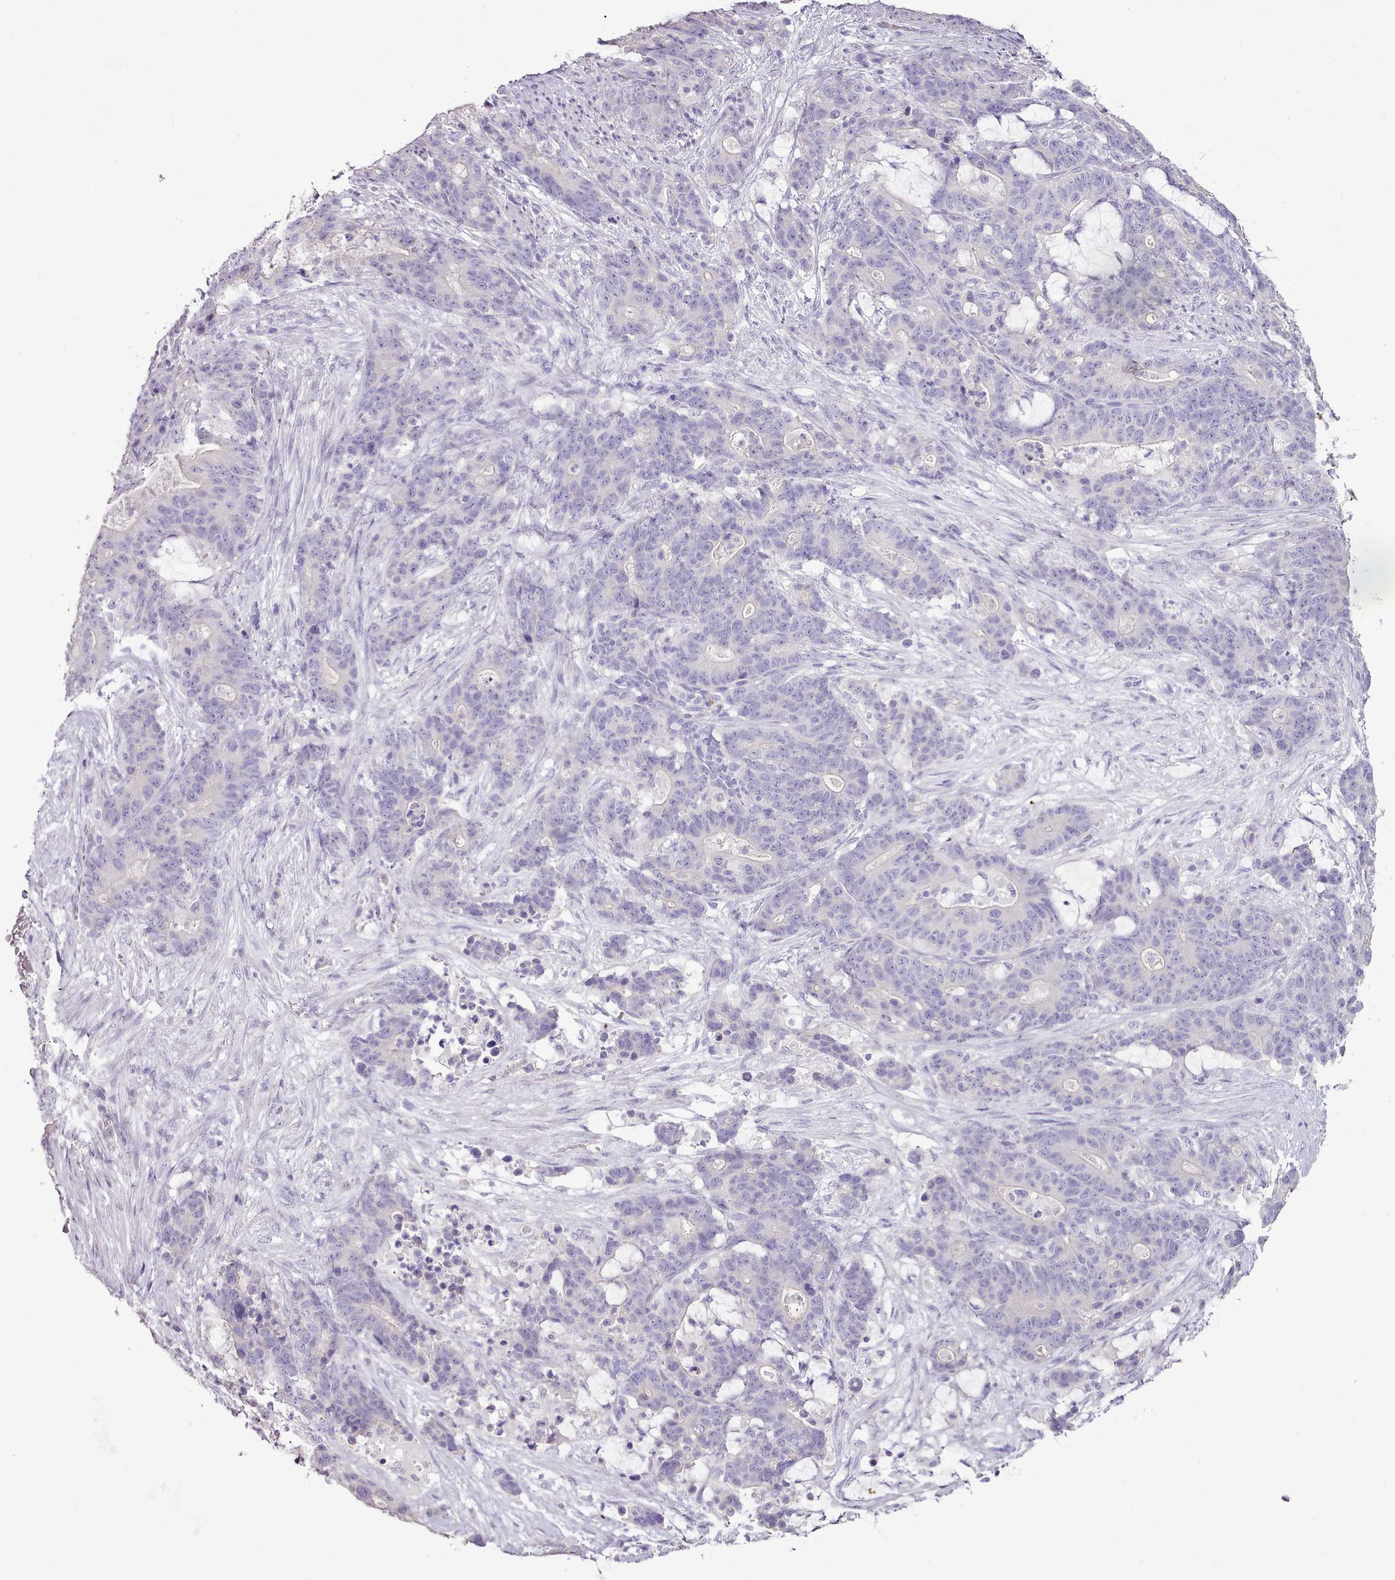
{"staining": {"intensity": "negative", "quantity": "none", "location": "none"}, "tissue": "stomach cancer", "cell_type": "Tumor cells", "image_type": "cancer", "snomed": [{"axis": "morphology", "description": "Adenocarcinoma, NOS"}, {"axis": "topography", "description": "Stomach"}], "caption": "Immunohistochemical staining of human stomach cancer displays no significant staining in tumor cells. (IHC, brightfield microscopy, high magnification).", "gene": "BLOC1S2", "patient": {"sex": "female", "age": 76}}